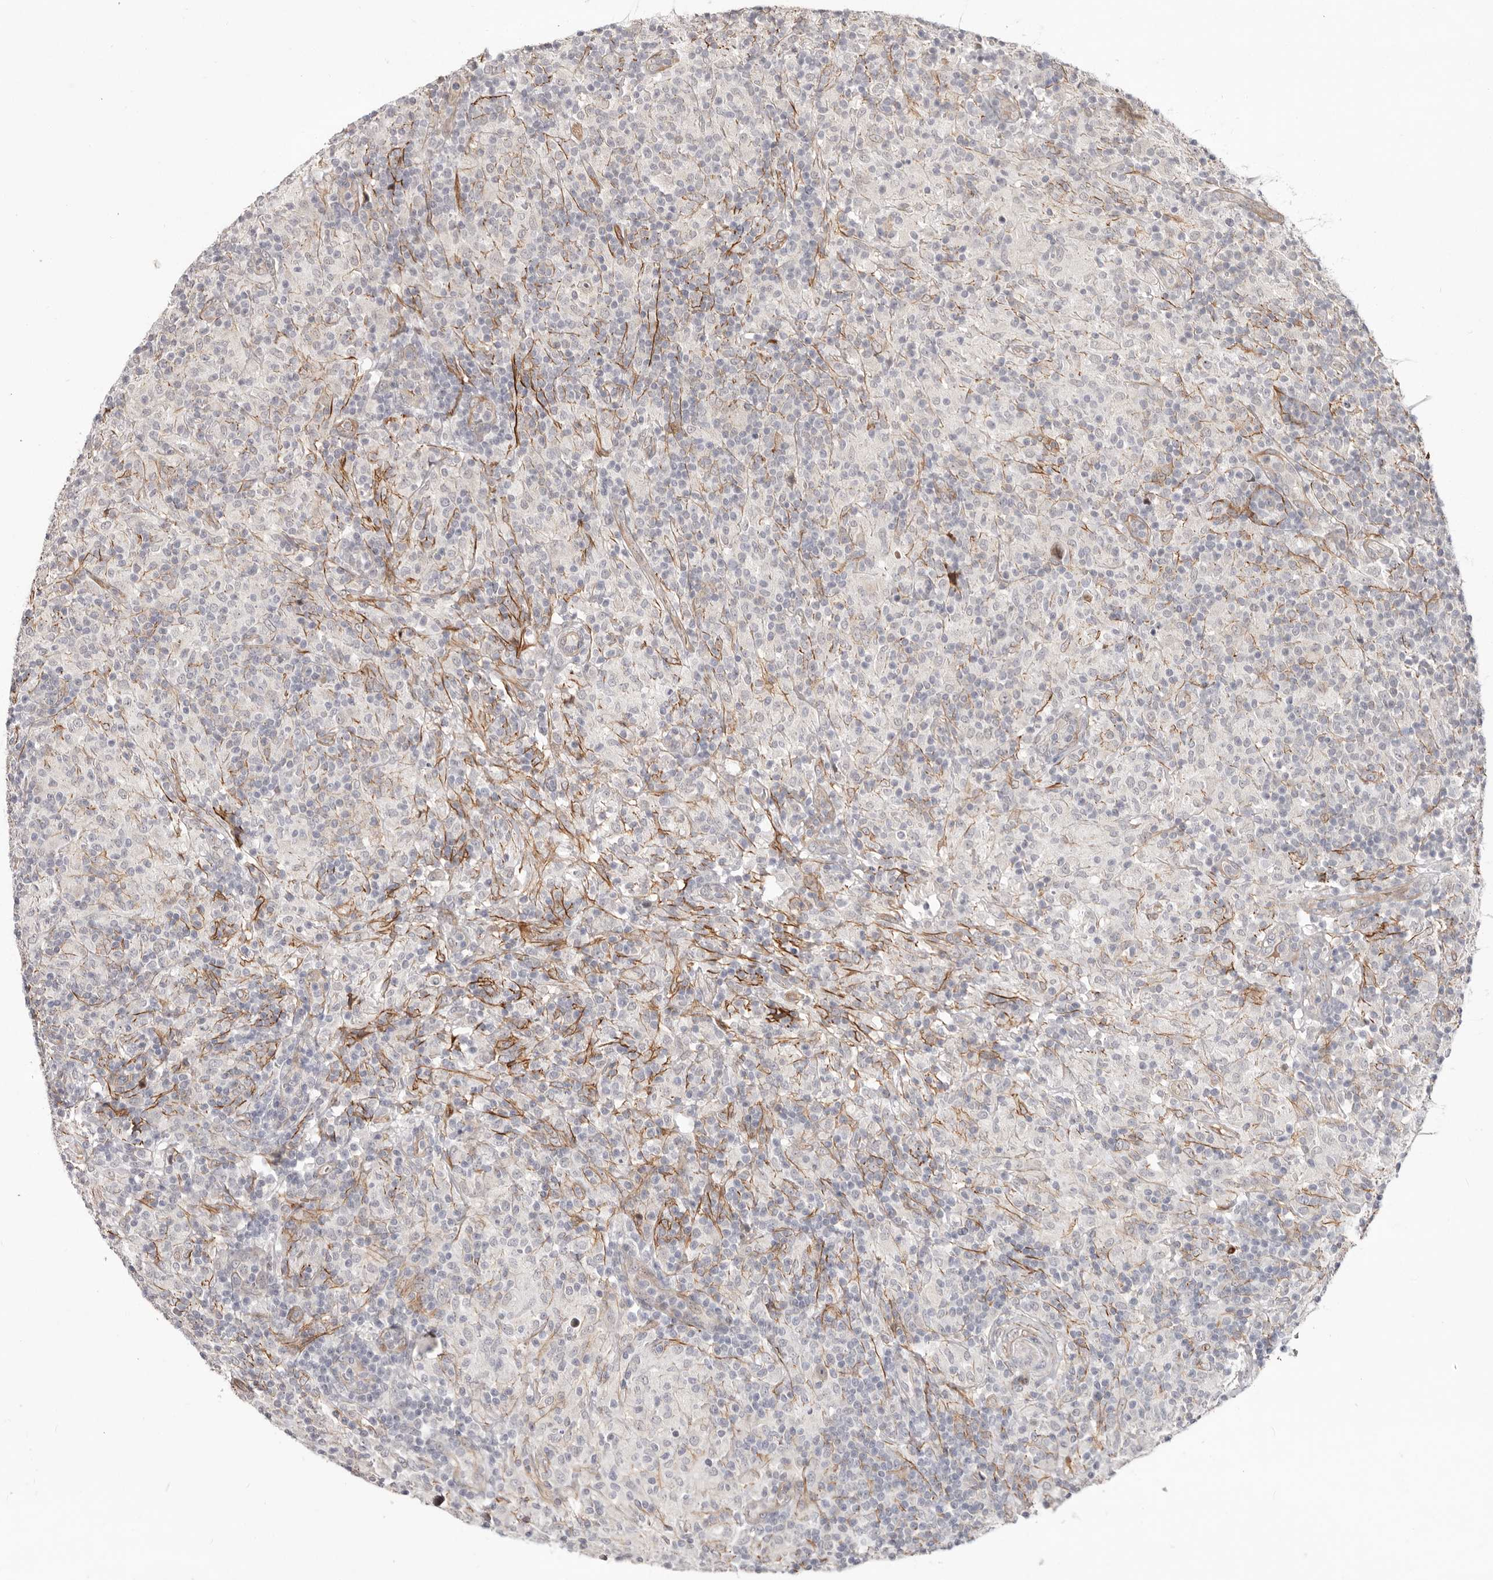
{"staining": {"intensity": "negative", "quantity": "none", "location": "none"}, "tissue": "lymphoma", "cell_type": "Tumor cells", "image_type": "cancer", "snomed": [{"axis": "morphology", "description": "Hodgkin's disease, NOS"}, {"axis": "topography", "description": "Lymph node"}], "caption": "Immunohistochemistry image of human Hodgkin's disease stained for a protein (brown), which displays no expression in tumor cells.", "gene": "SZT2", "patient": {"sex": "male", "age": 70}}